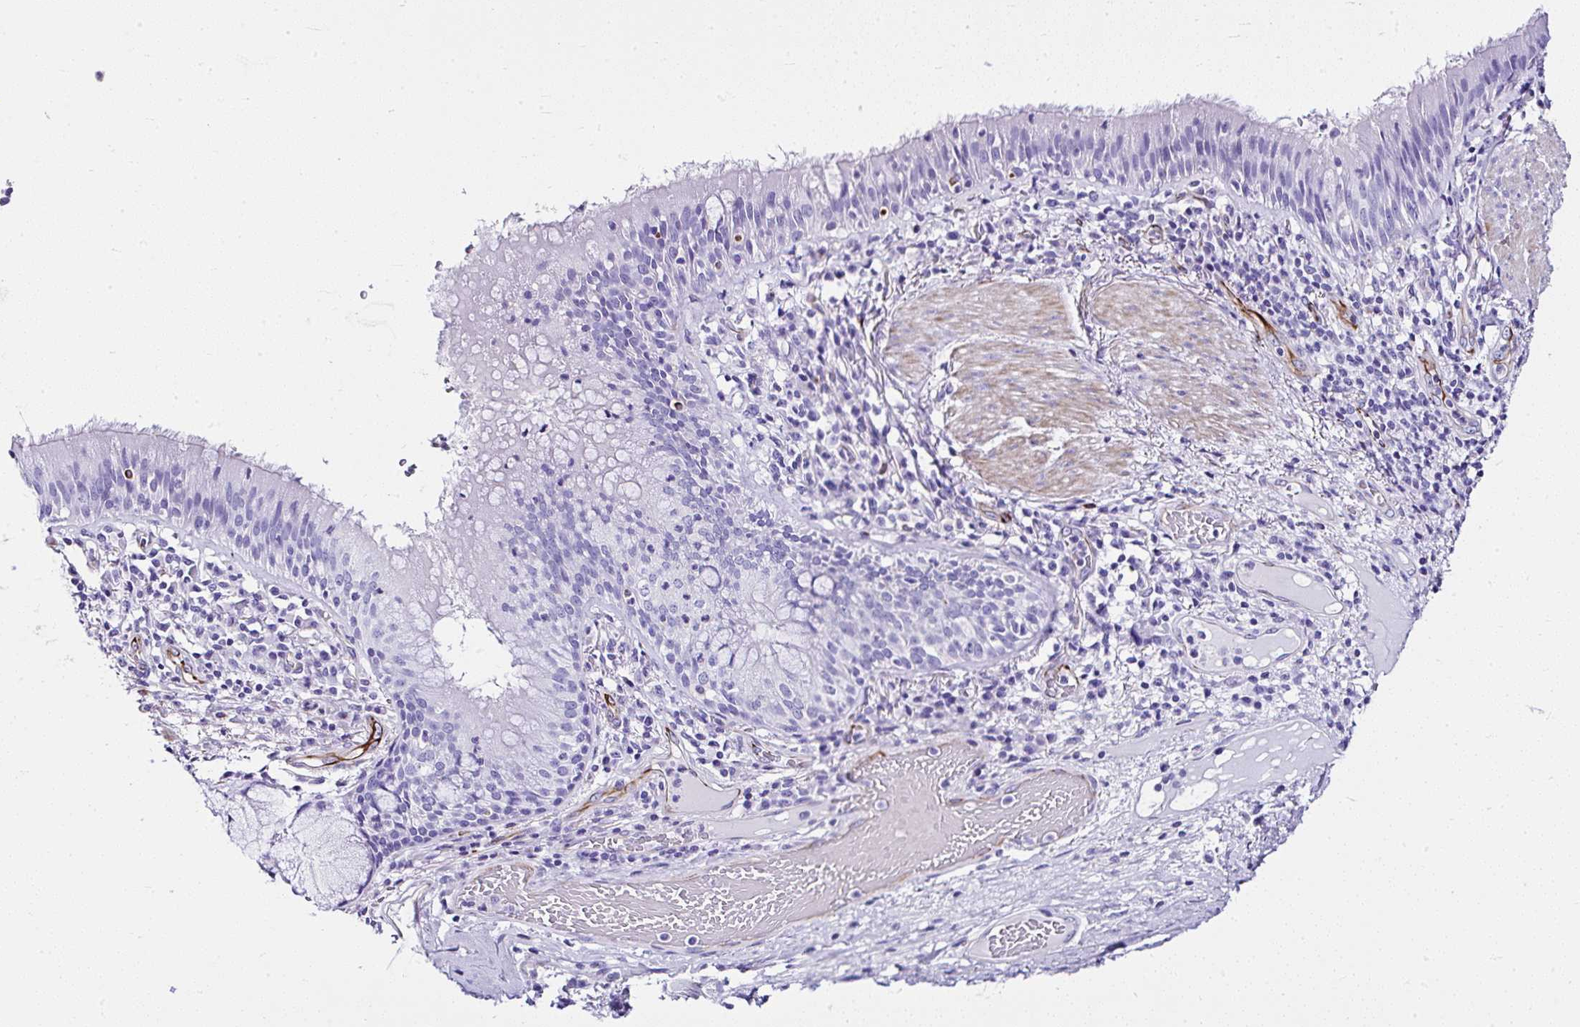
{"staining": {"intensity": "negative", "quantity": "none", "location": "none"}, "tissue": "bronchus", "cell_type": "Respiratory epithelial cells", "image_type": "normal", "snomed": [{"axis": "morphology", "description": "Normal tissue, NOS"}, {"axis": "topography", "description": "Cartilage tissue"}, {"axis": "topography", "description": "Bronchus"}], "caption": "High power microscopy micrograph of an immunohistochemistry (IHC) micrograph of normal bronchus, revealing no significant expression in respiratory epithelial cells. Nuclei are stained in blue.", "gene": "DEPDC5", "patient": {"sex": "male", "age": 56}}